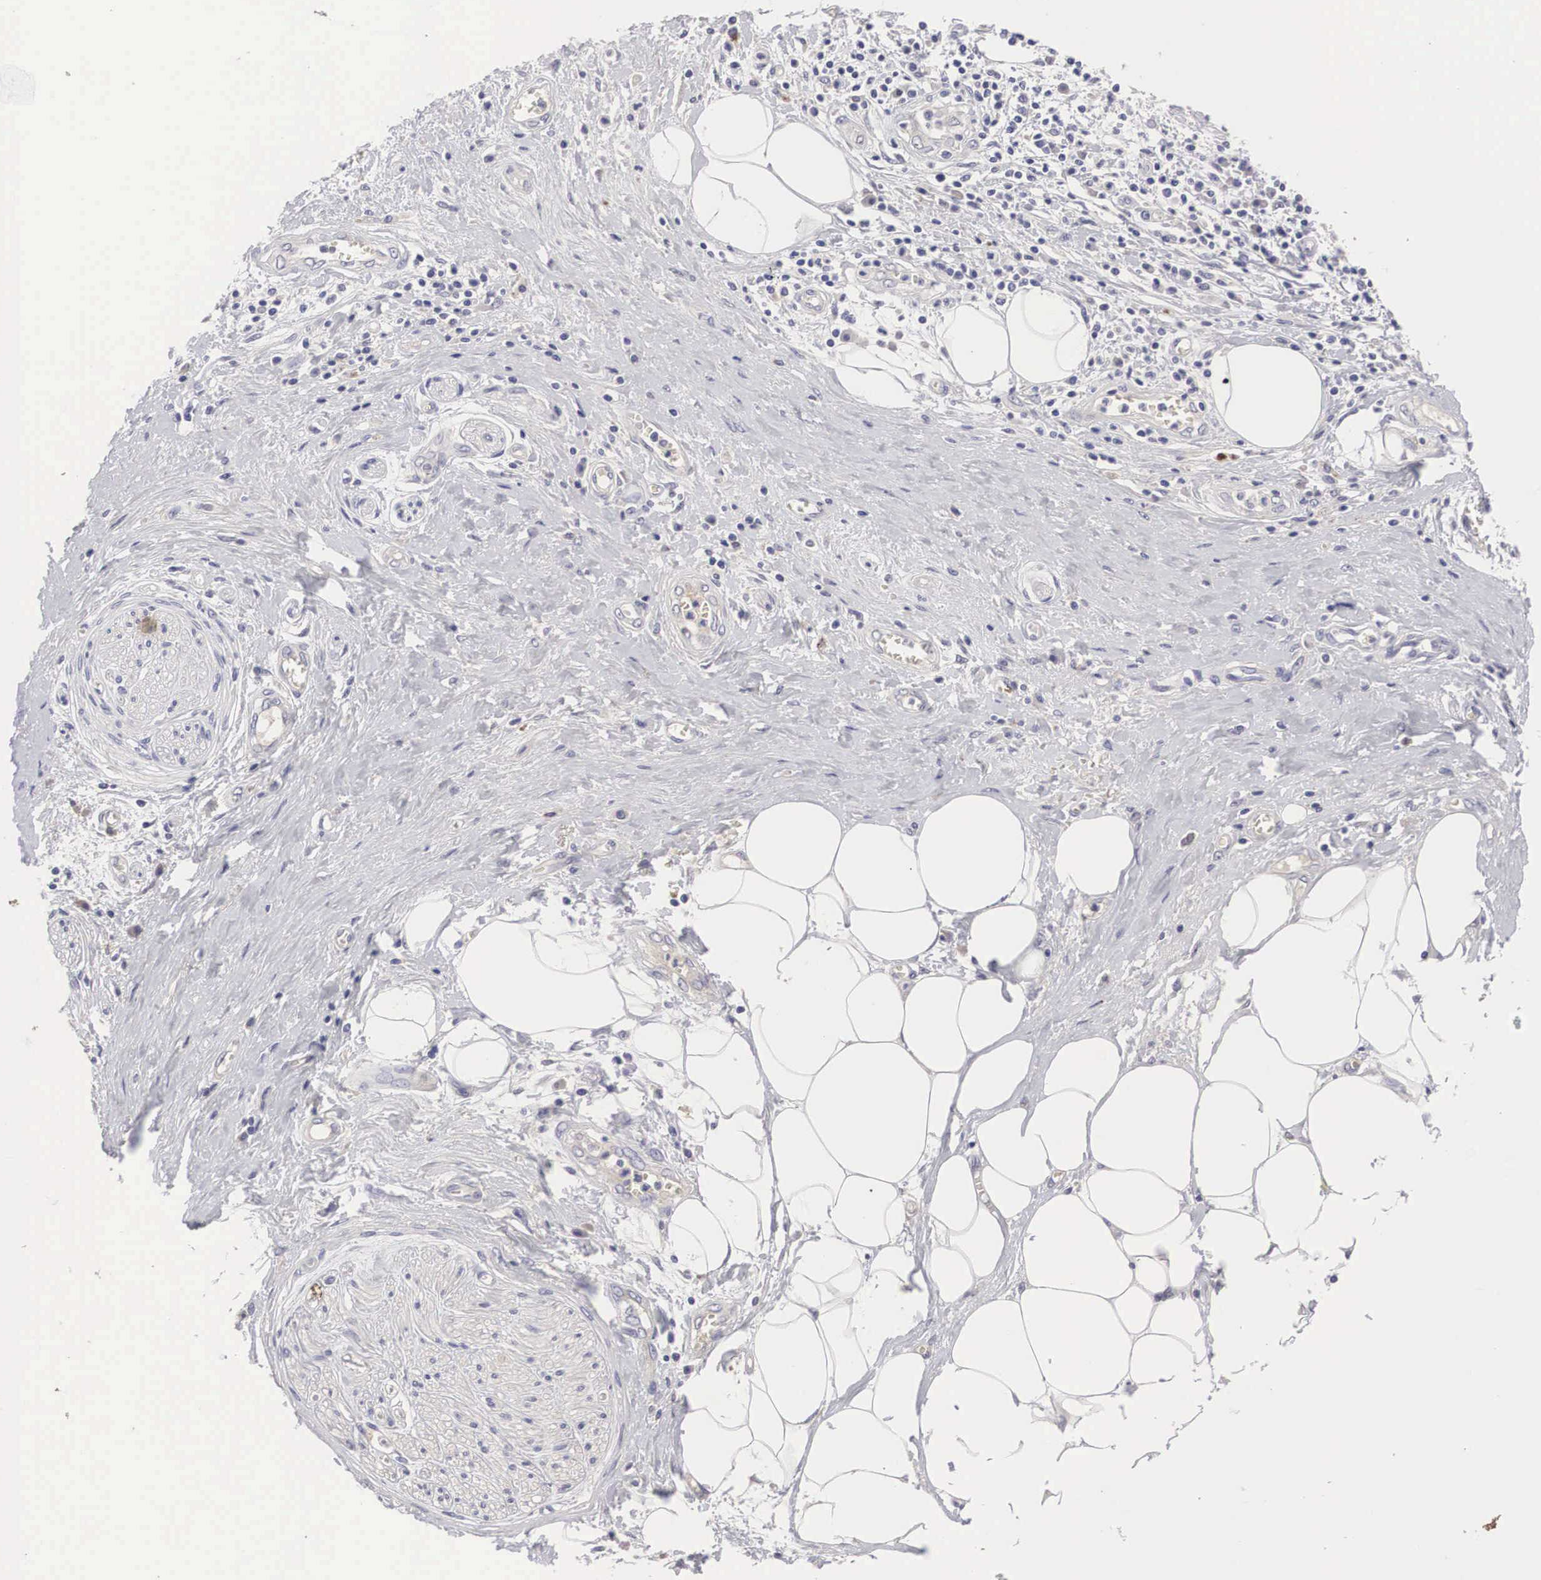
{"staining": {"intensity": "negative", "quantity": "none", "location": "none"}, "tissue": "pancreatic cancer", "cell_type": "Tumor cells", "image_type": "cancer", "snomed": [{"axis": "morphology", "description": "Adenocarcinoma, NOS"}, {"axis": "topography", "description": "Pancreas"}], "caption": "Pancreatic cancer (adenocarcinoma) stained for a protein using immunohistochemistry (IHC) displays no staining tumor cells.", "gene": "ABHD4", "patient": {"sex": "female", "age": 70}}